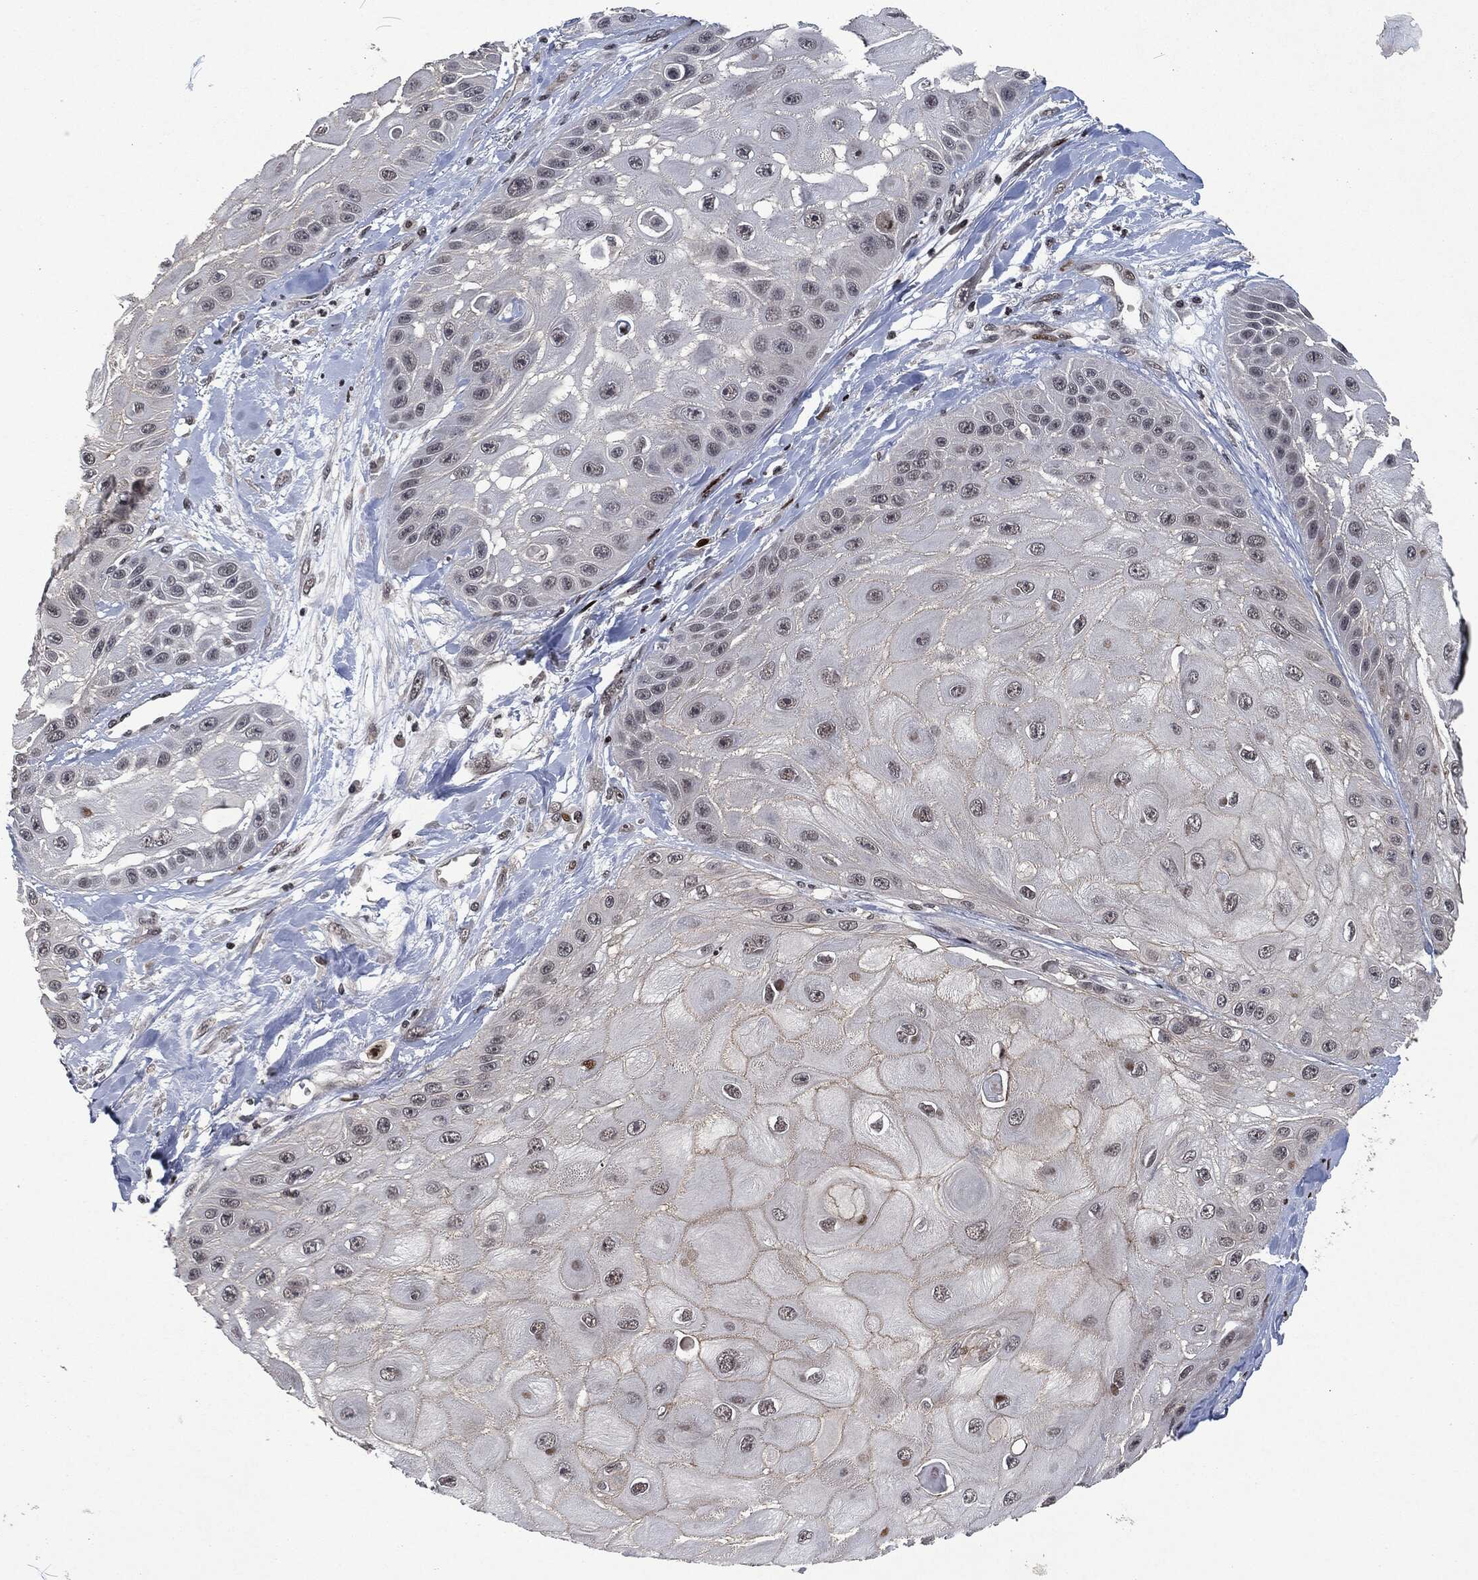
{"staining": {"intensity": "negative", "quantity": "none", "location": "none"}, "tissue": "skin cancer", "cell_type": "Tumor cells", "image_type": "cancer", "snomed": [{"axis": "morphology", "description": "Normal tissue, NOS"}, {"axis": "morphology", "description": "Squamous cell carcinoma, NOS"}, {"axis": "topography", "description": "Skin"}], "caption": "DAB immunohistochemical staining of squamous cell carcinoma (skin) reveals no significant staining in tumor cells.", "gene": "EGFR", "patient": {"sex": "male", "age": 79}}